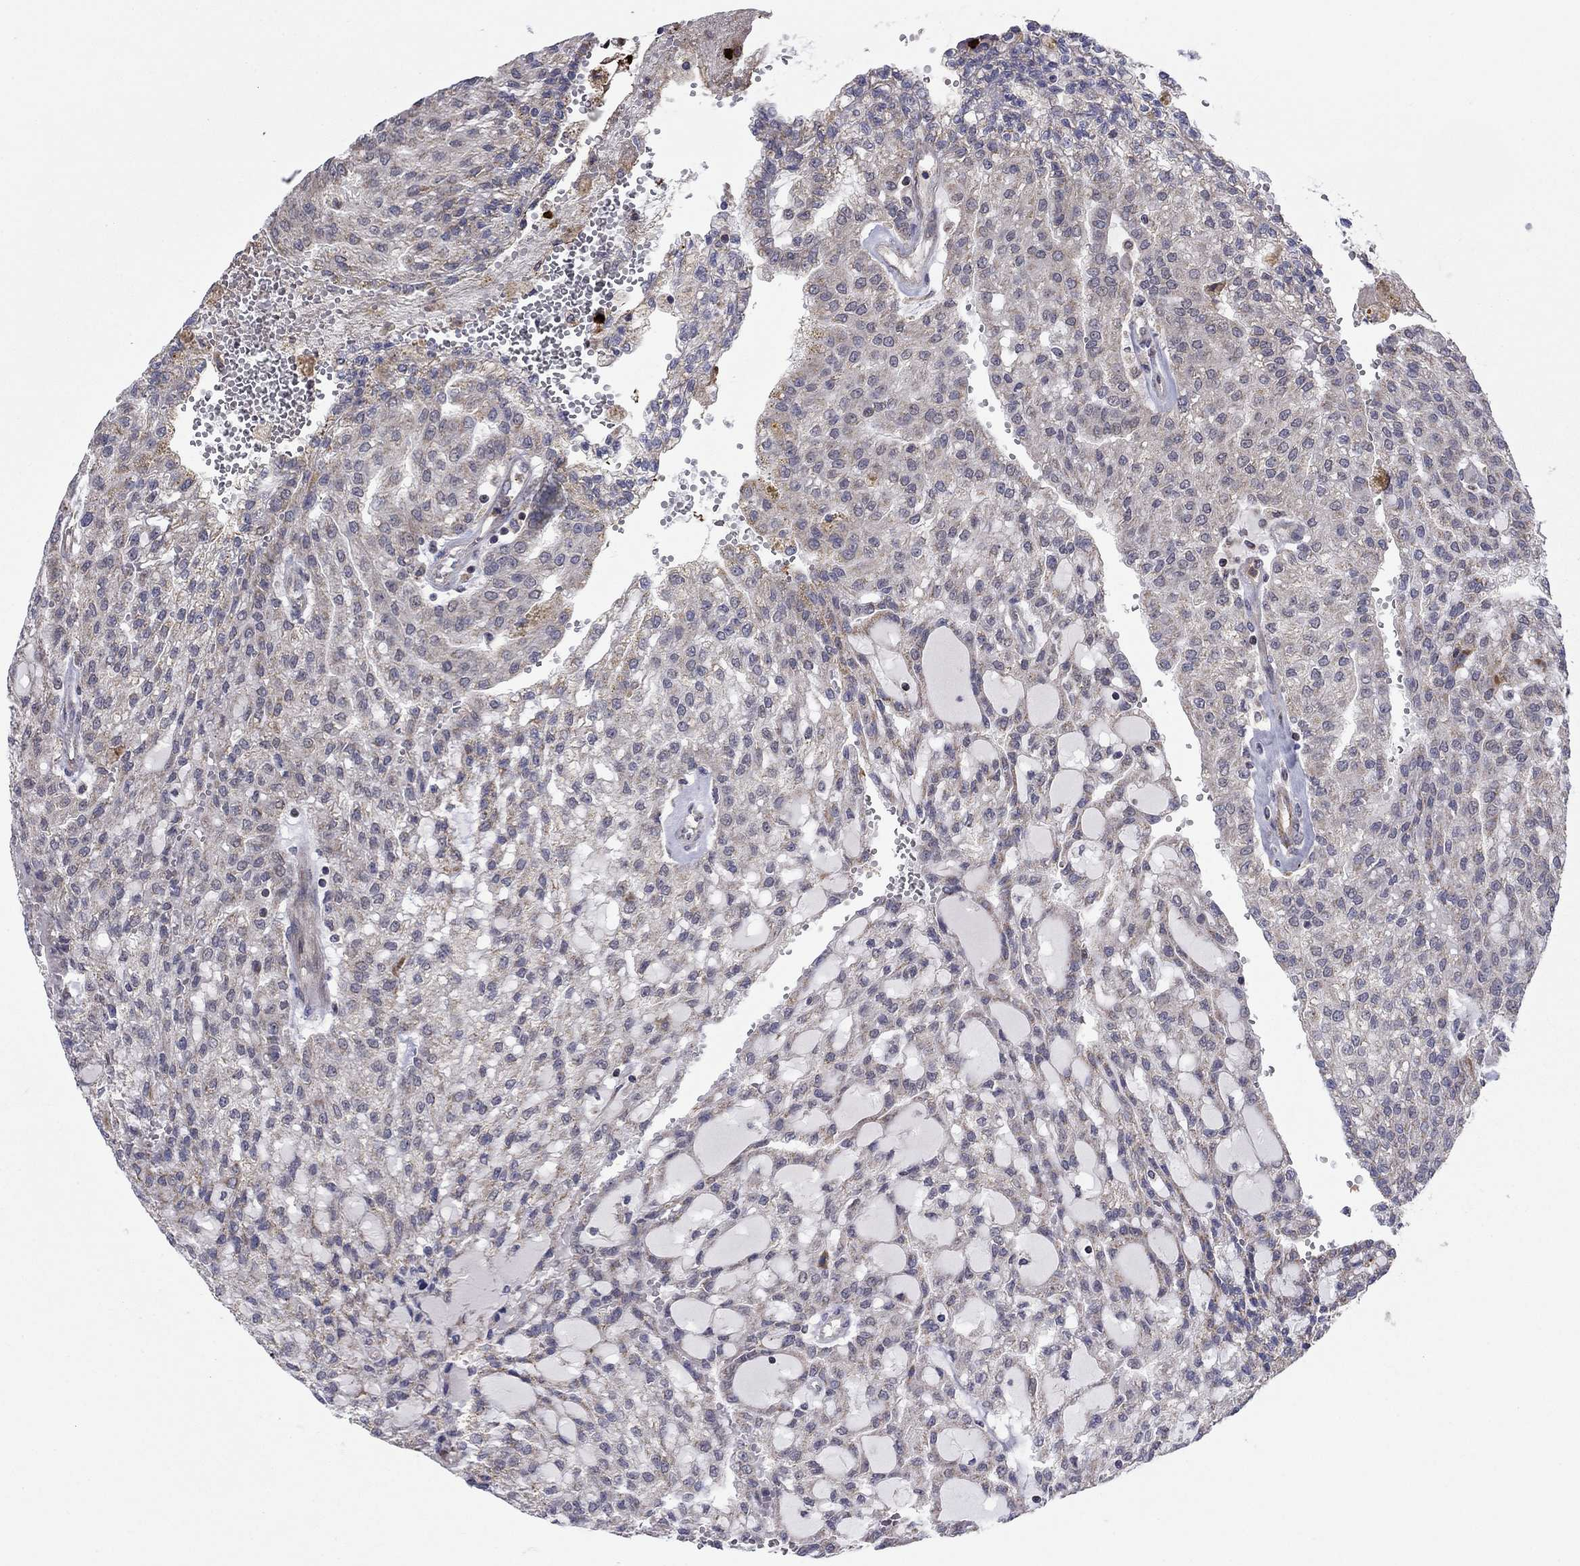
{"staining": {"intensity": "negative", "quantity": "none", "location": "none"}, "tissue": "renal cancer", "cell_type": "Tumor cells", "image_type": "cancer", "snomed": [{"axis": "morphology", "description": "Adenocarcinoma, NOS"}, {"axis": "topography", "description": "Kidney"}], "caption": "Immunohistochemical staining of human renal adenocarcinoma exhibits no significant staining in tumor cells.", "gene": "DOP1B", "patient": {"sex": "male", "age": 63}}